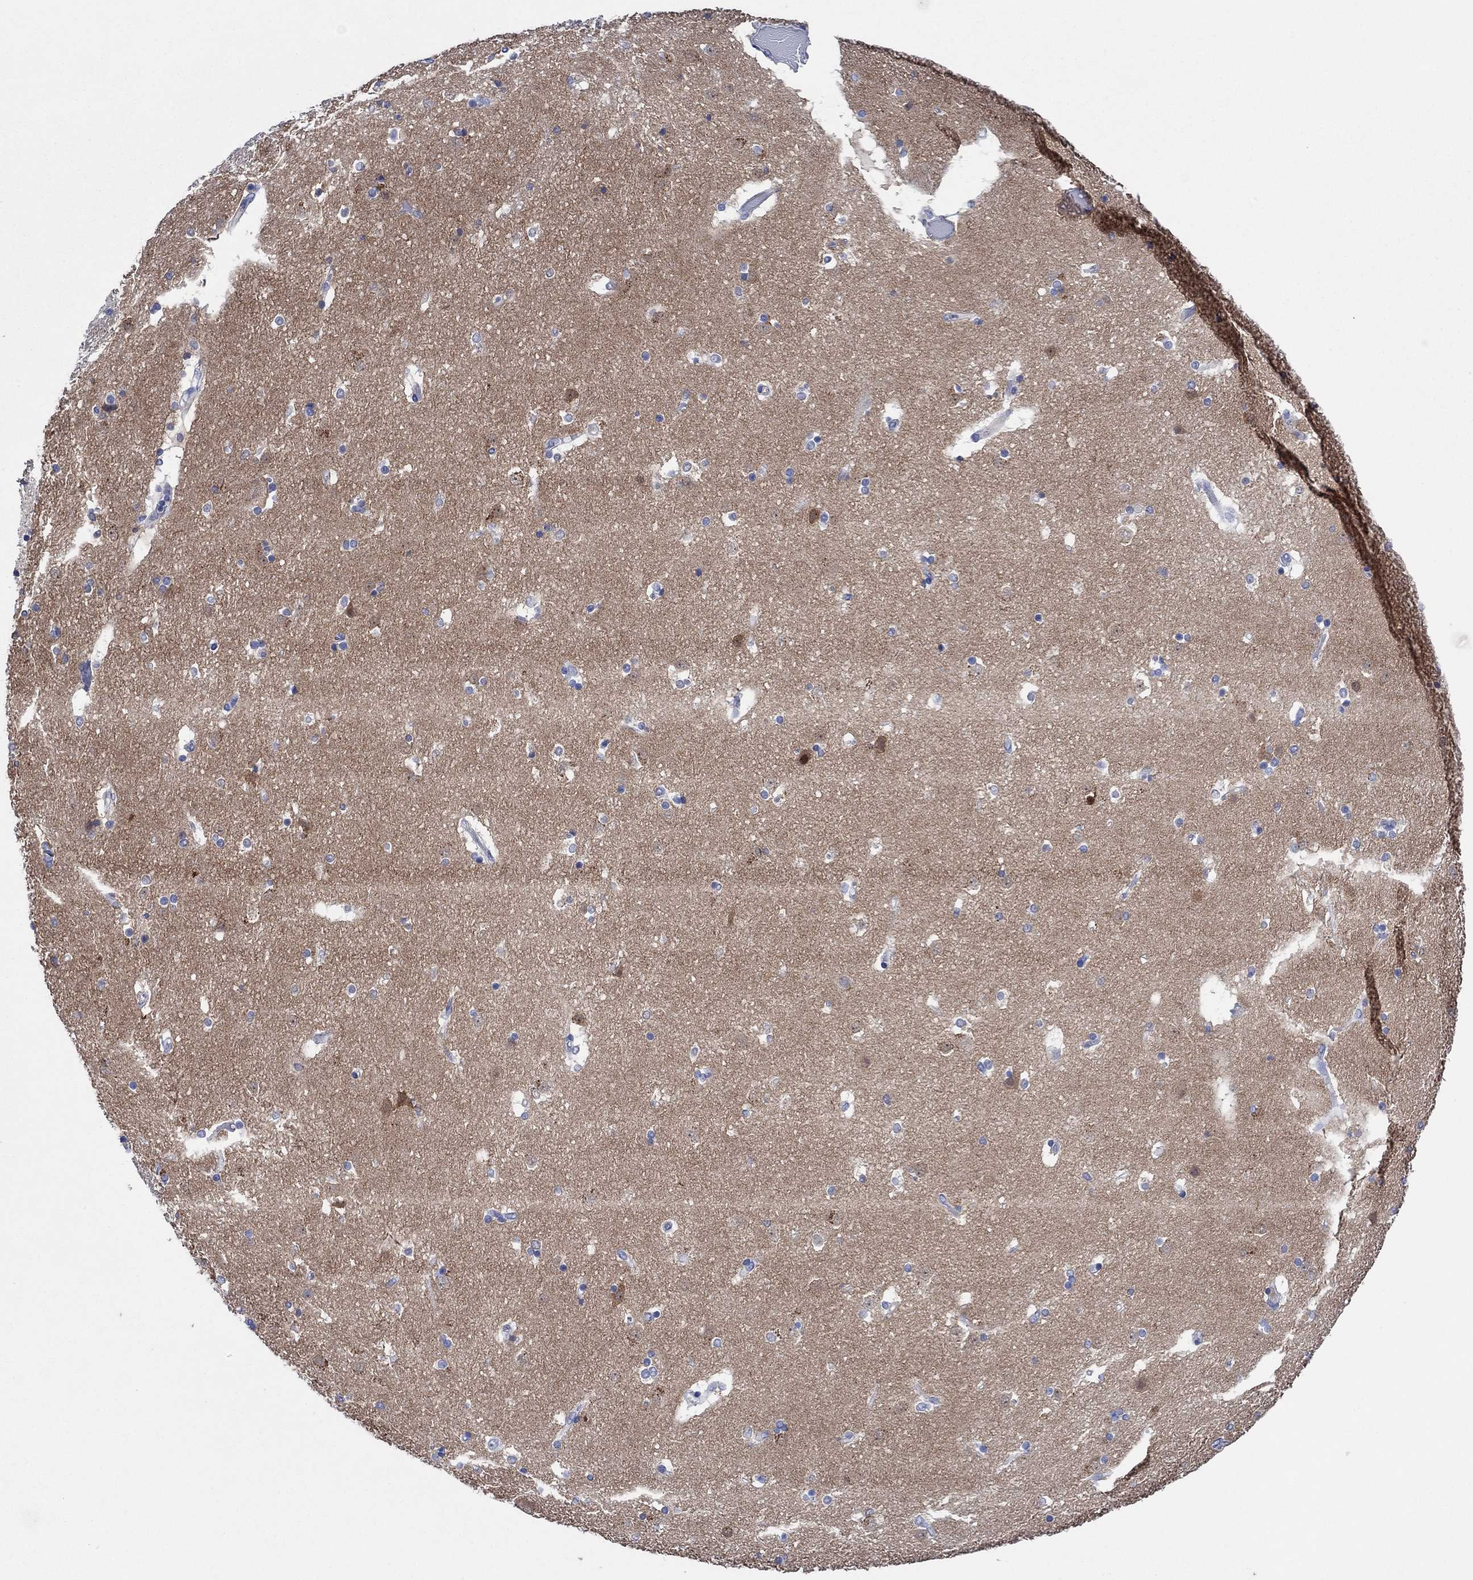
{"staining": {"intensity": "negative", "quantity": "none", "location": "none"}, "tissue": "caudate", "cell_type": "Glial cells", "image_type": "normal", "snomed": [{"axis": "morphology", "description": "Normal tissue, NOS"}, {"axis": "topography", "description": "Lateral ventricle wall"}], "caption": "Immunohistochemistry (IHC) histopathology image of benign human caudate stained for a protein (brown), which demonstrates no positivity in glial cells.", "gene": "CPNE6", "patient": {"sex": "male", "age": 51}}